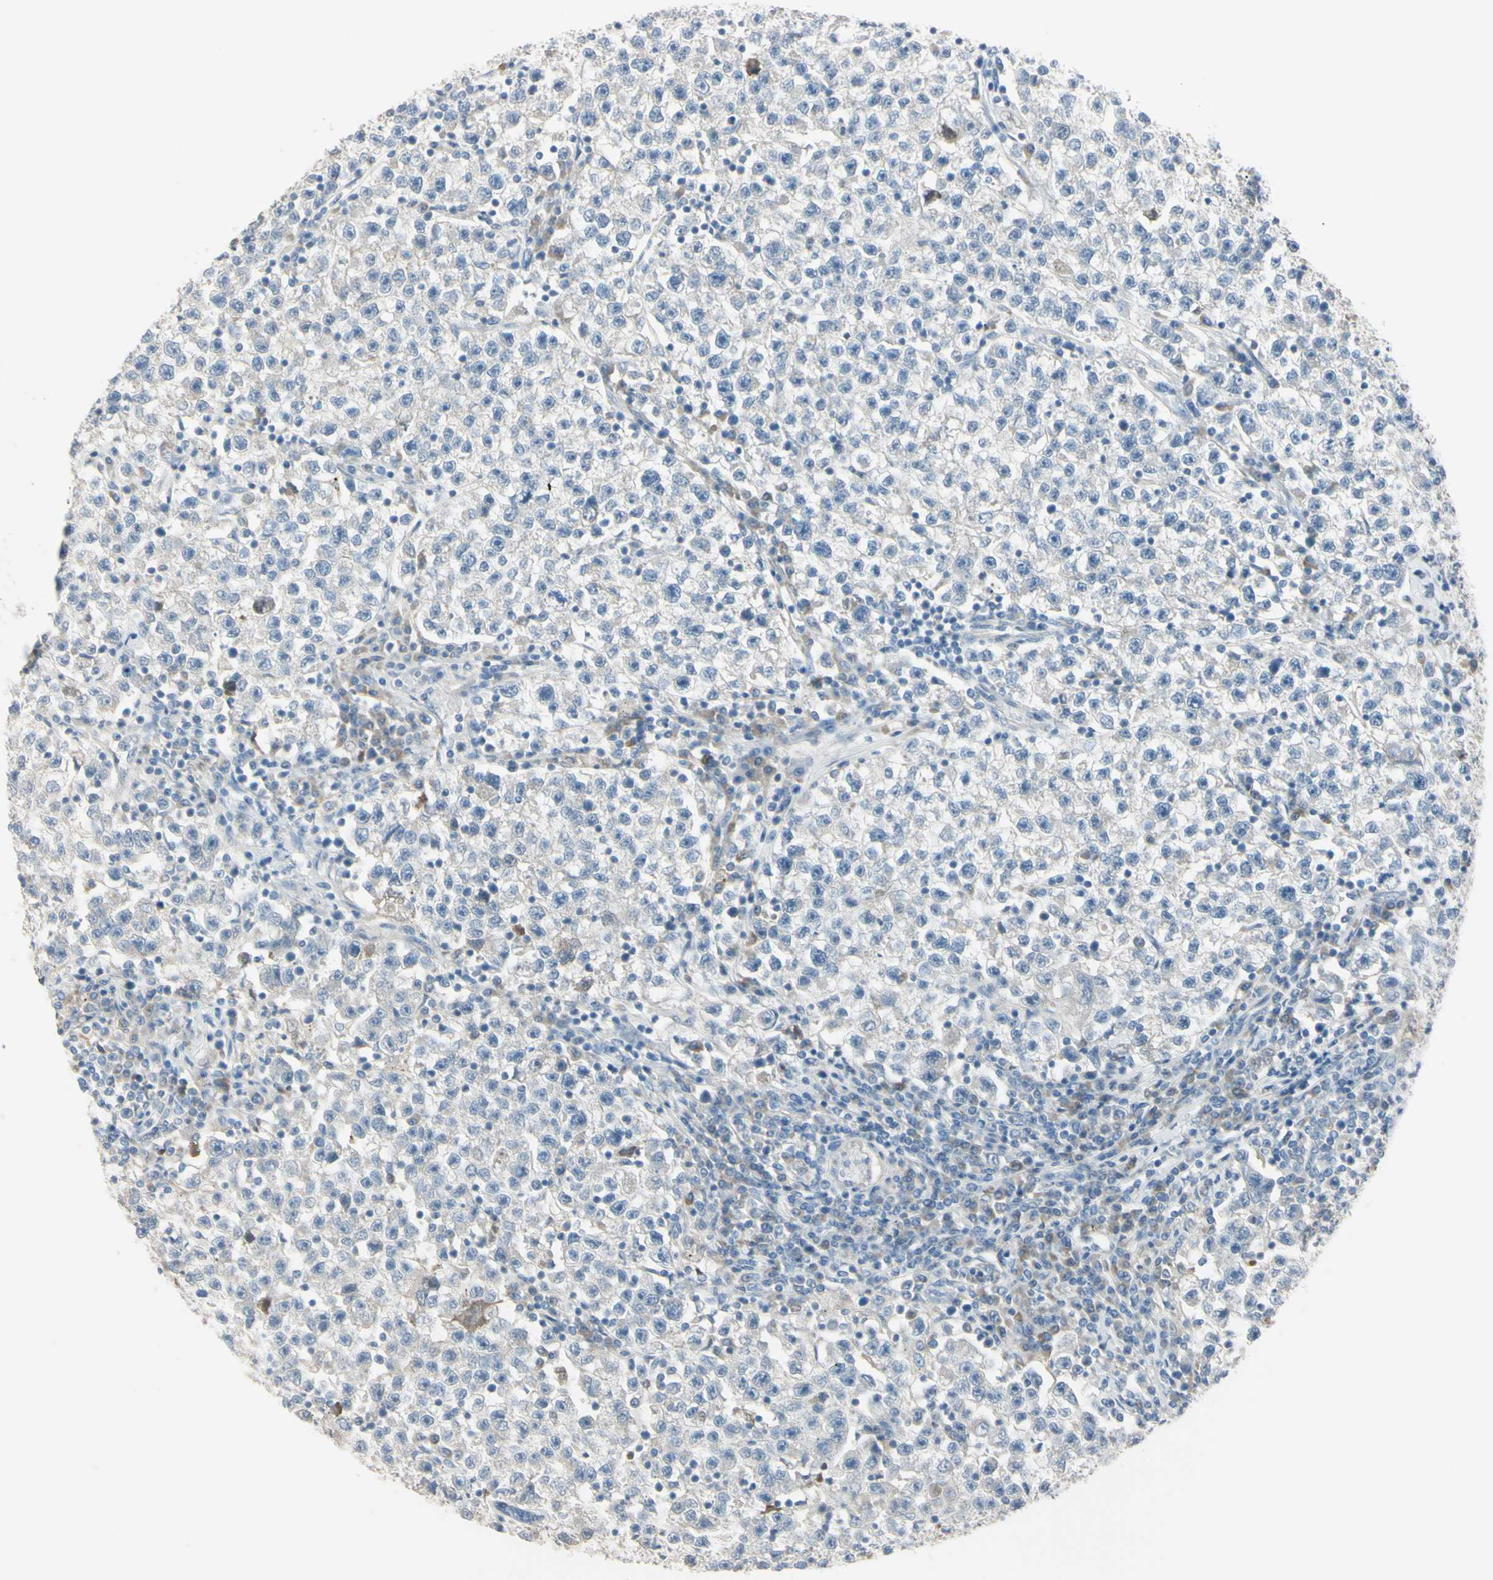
{"staining": {"intensity": "negative", "quantity": "none", "location": "none"}, "tissue": "testis cancer", "cell_type": "Tumor cells", "image_type": "cancer", "snomed": [{"axis": "morphology", "description": "Seminoma, NOS"}, {"axis": "topography", "description": "Testis"}], "caption": "Immunohistochemistry (IHC) histopathology image of testis cancer (seminoma) stained for a protein (brown), which displays no expression in tumor cells.", "gene": "AATK", "patient": {"sex": "male", "age": 22}}